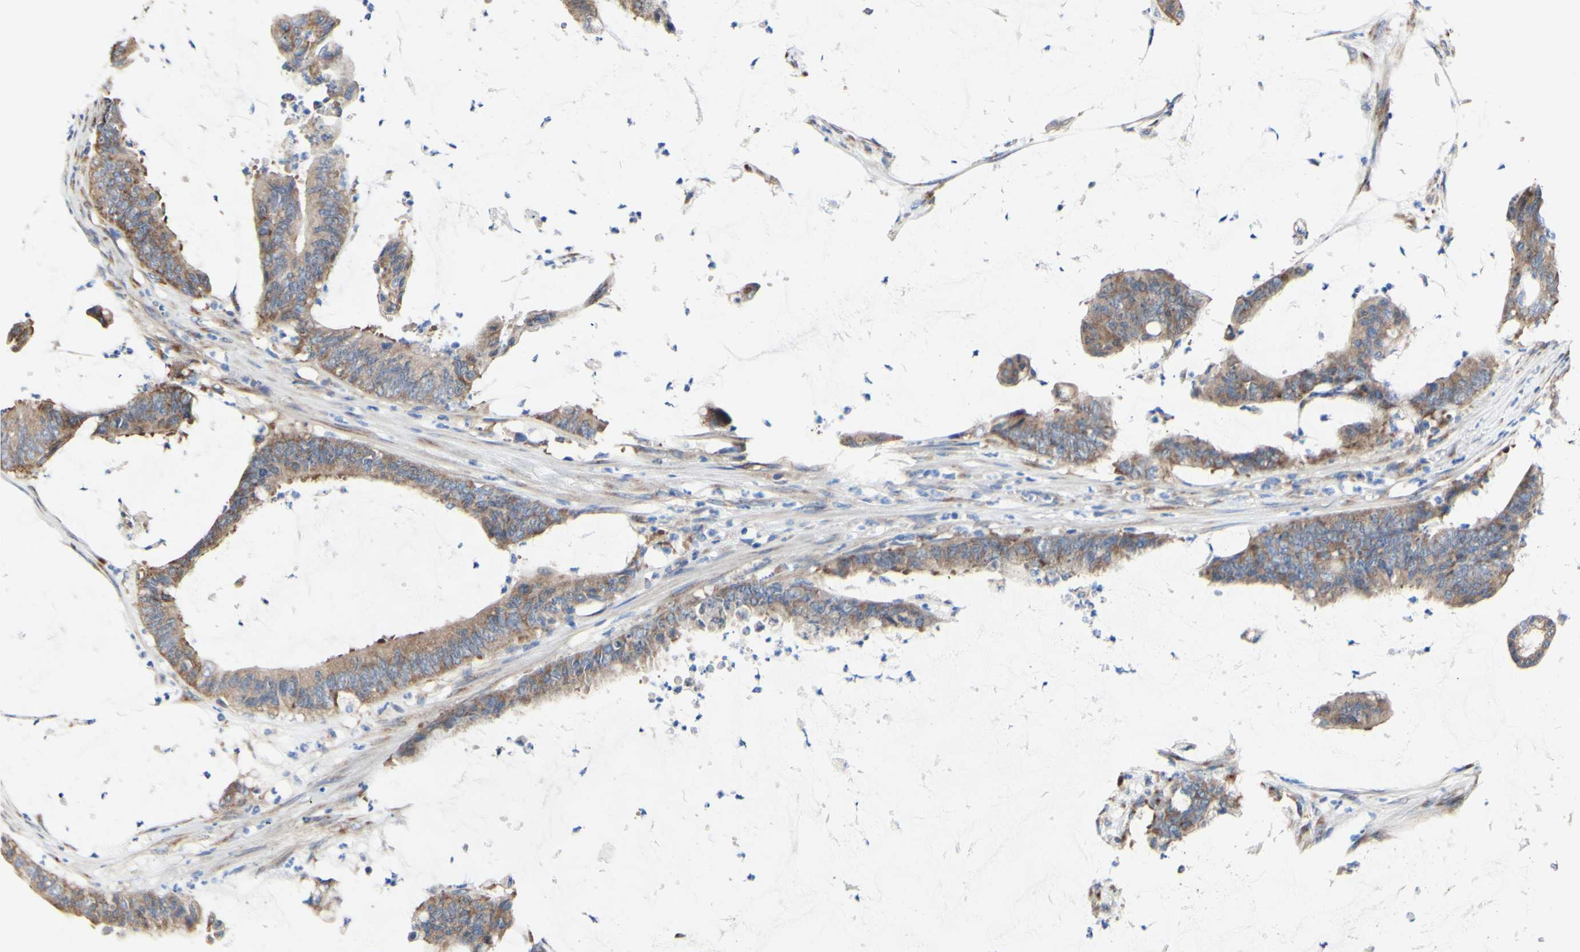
{"staining": {"intensity": "moderate", "quantity": ">75%", "location": "cytoplasmic/membranous"}, "tissue": "colorectal cancer", "cell_type": "Tumor cells", "image_type": "cancer", "snomed": [{"axis": "morphology", "description": "Adenocarcinoma, NOS"}, {"axis": "topography", "description": "Rectum"}], "caption": "The image exhibits staining of adenocarcinoma (colorectal), revealing moderate cytoplasmic/membranous protein staining (brown color) within tumor cells. Using DAB (3,3'-diaminobenzidine) (brown) and hematoxylin (blue) stains, captured at high magnification using brightfield microscopy.", "gene": "LRIG3", "patient": {"sex": "female", "age": 66}}